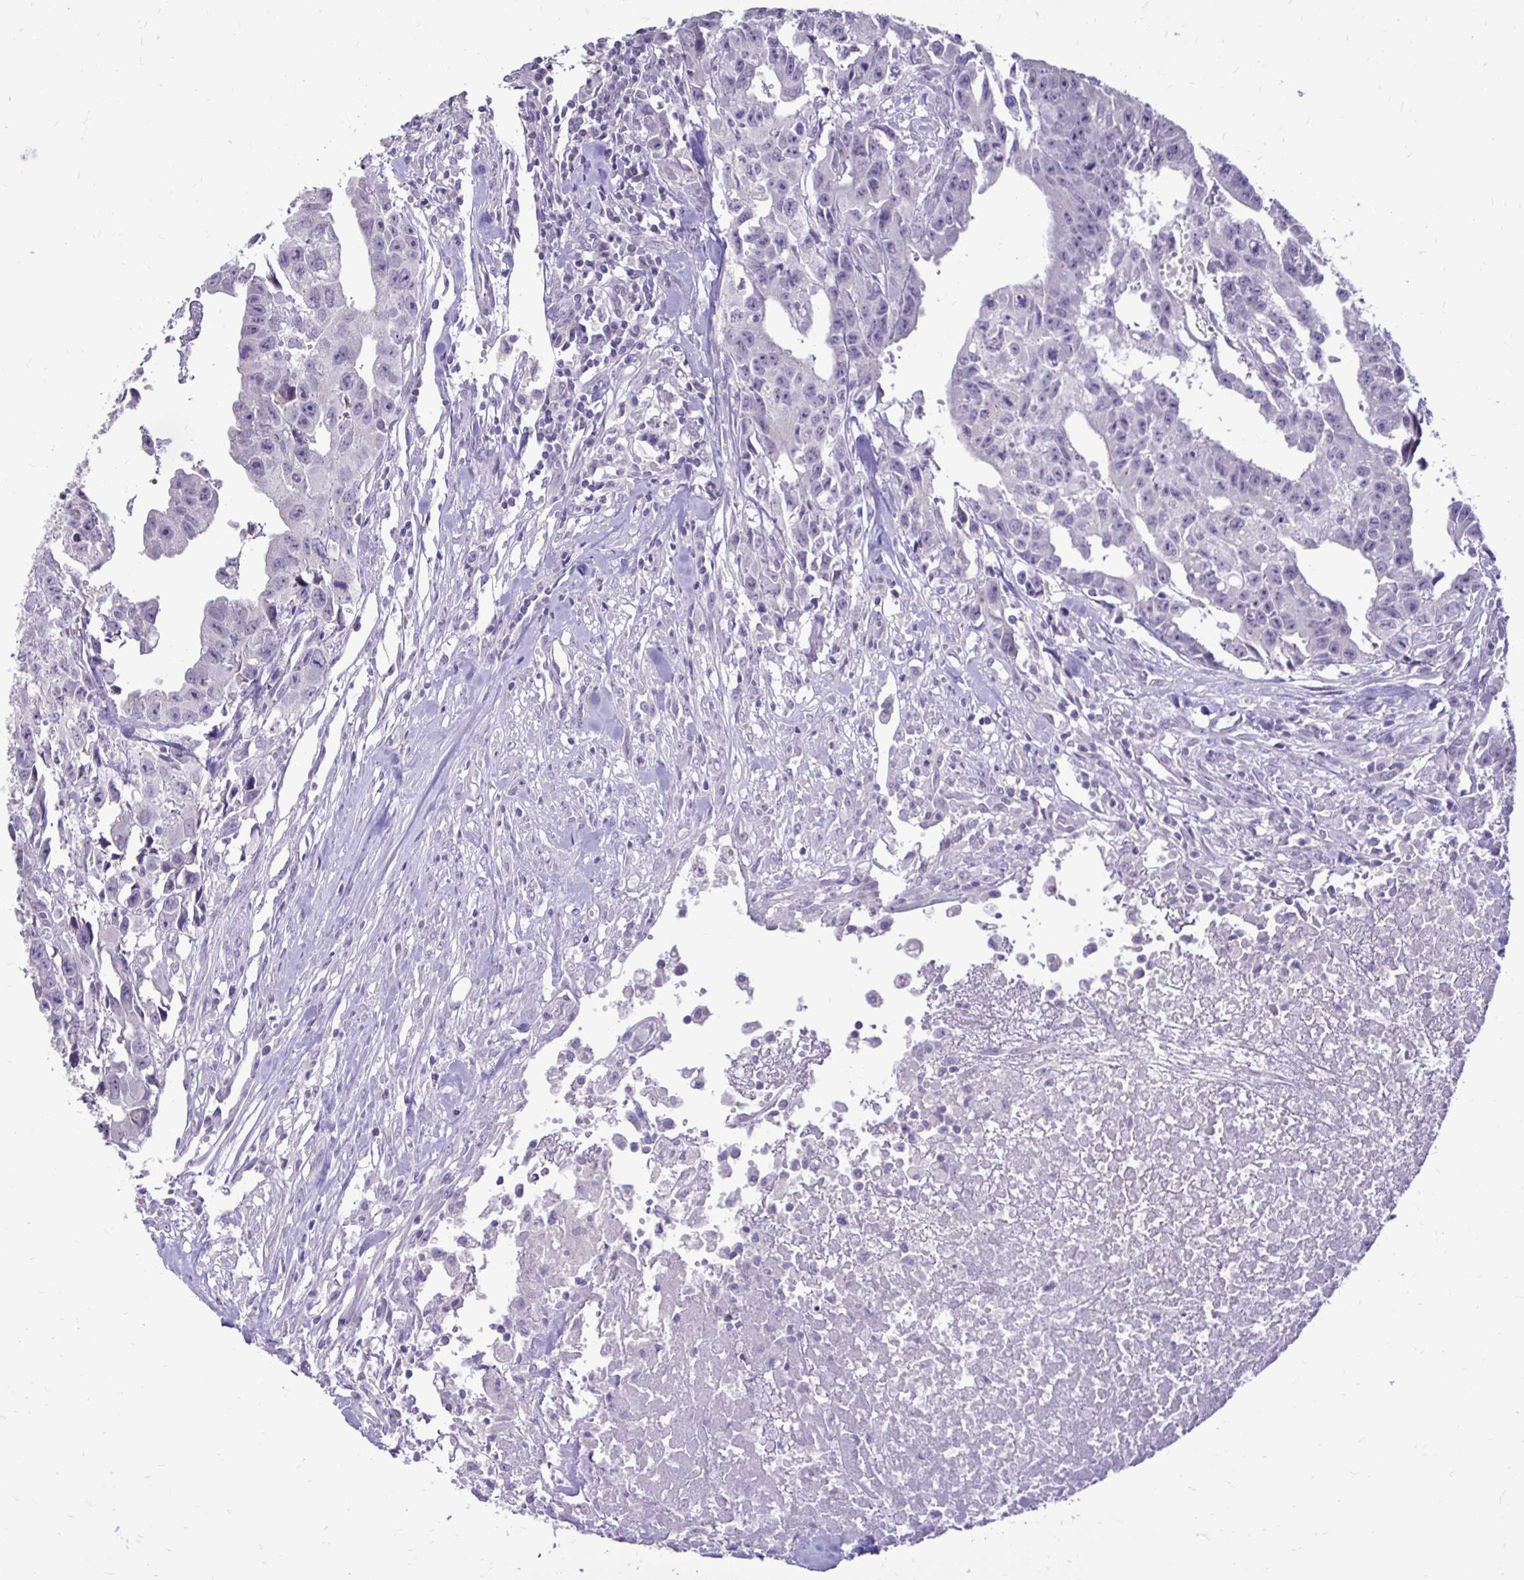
{"staining": {"intensity": "negative", "quantity": "none", "location": "none"}, "tissue": "testis cancer", "cell_type": "Tumor cells", "image_type": "cancer", "snomed": [{"axis": "morphology", "description": "Carcinoma, Embryonal, NOS"}, {"axis": "morphology", "description": "Teratoma, malignant, NOS"}, {"axis": "topography", "description": "Testis"}], "caption": "Embryonal carcinoma (testis) was stained to show a protein in brown. There is no significant staining in tumor cells.", "gene": "GAS2", "patient": {"sex": "male", "age": 24}}